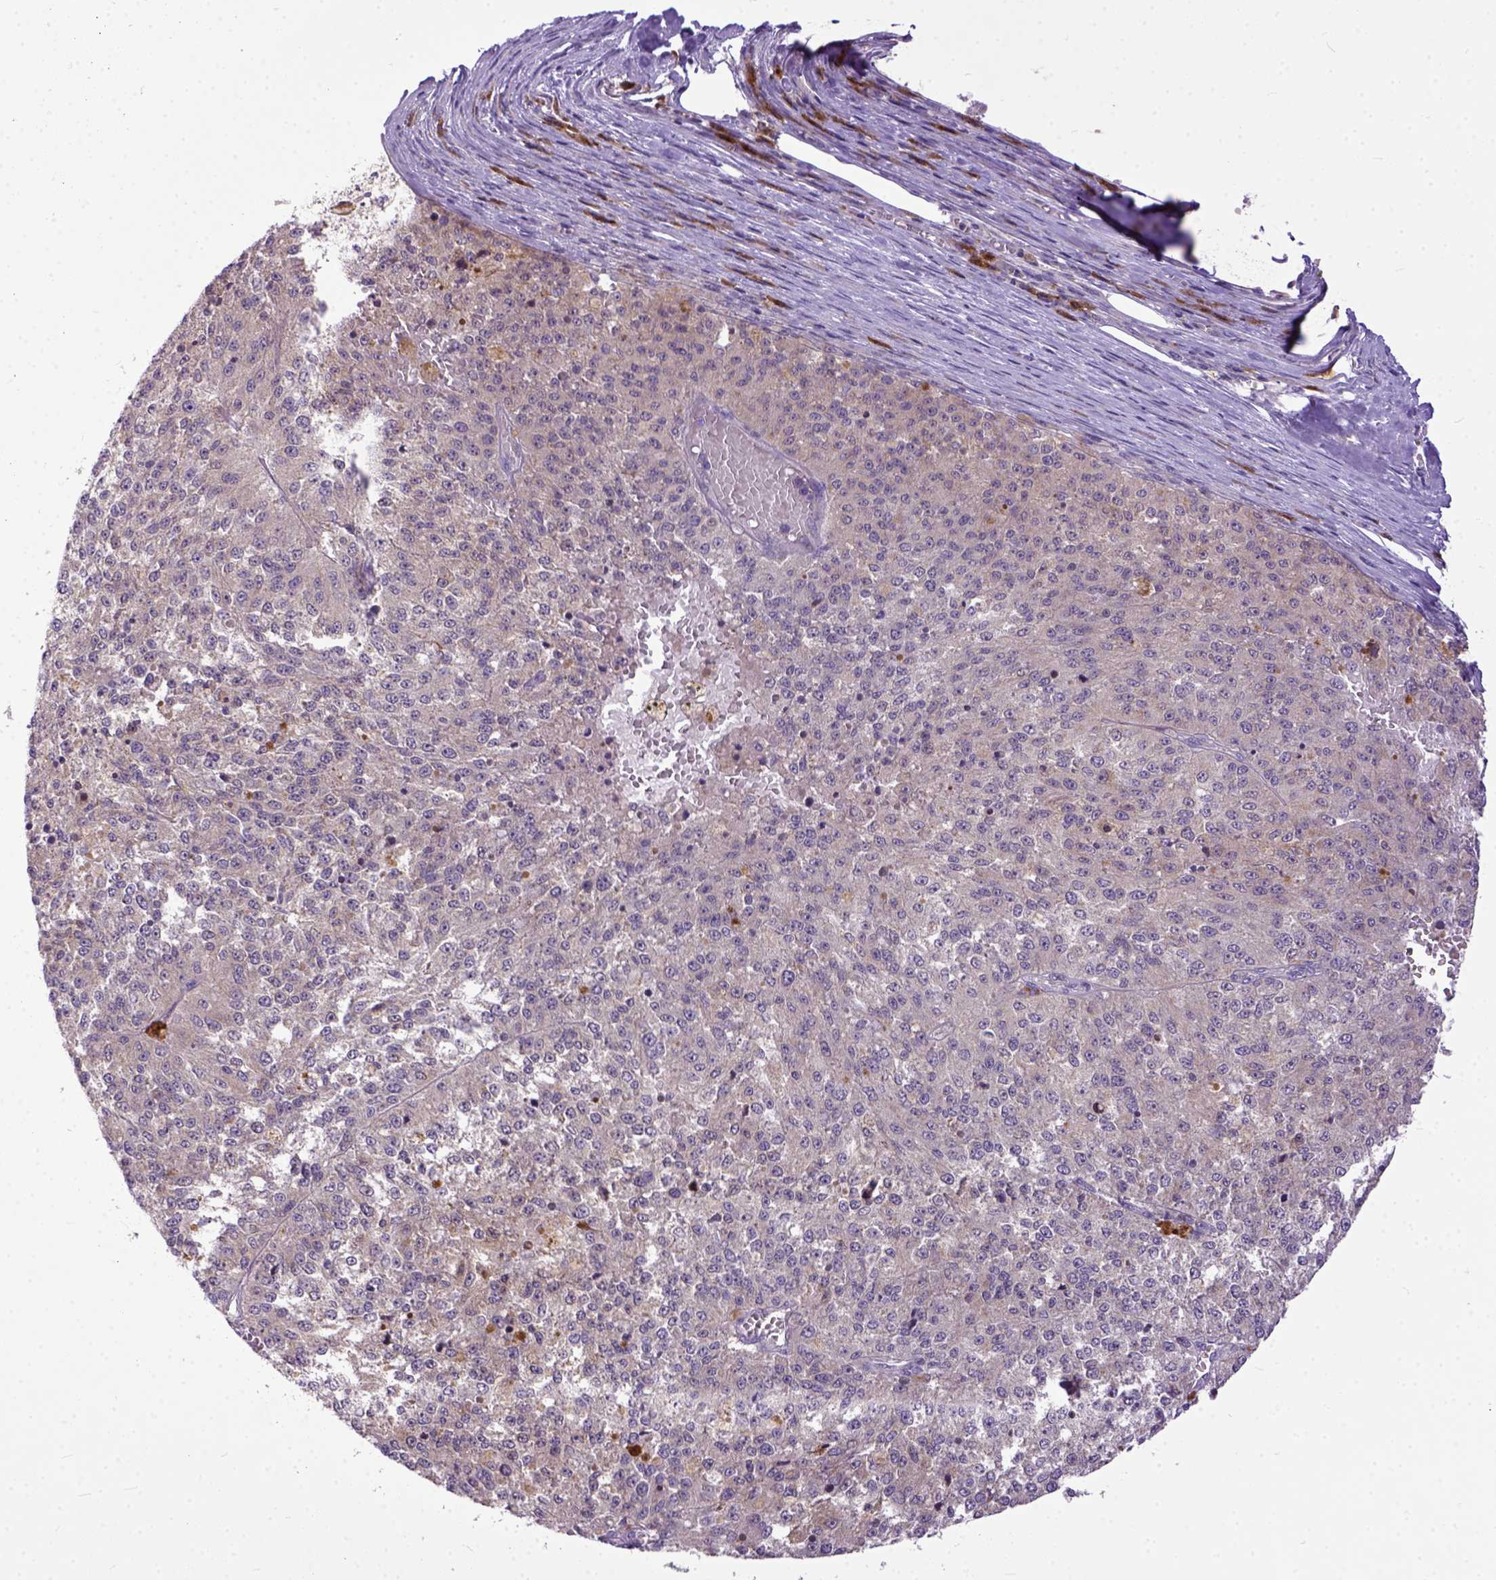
{"staining": {"intensity": "weak", "quantity": "25%-75%", "location": "cytoplasmic/membranous"}, "tissue": "melanoma", "cell_type": "Tumor cells", "image_type": "cancer", "snomed": [{"axis": "morphology", "description": "Malignant melanoma, Metastatic site"}, {"axis": "topography", "description": "Lymph node"}], "caption": "High-magnification brightfield microscopy of malignant melanoma (metastatic site) stained with DAB (brown) and counterstained with hematoxylin (blue). tumor cells exhibit weak cytoplasmic/membranous positivity is appreciated in approximately25%-75% of cells. The staining was performed using DAB (3,3'-diaminobenzidine) to visualize the protein expression in brown, while the nuclei were stained in blue with hematoxylin (Magnification: 20x).", "gene": "CPNE1", "patient": {"sex": "female", "age": 64}}